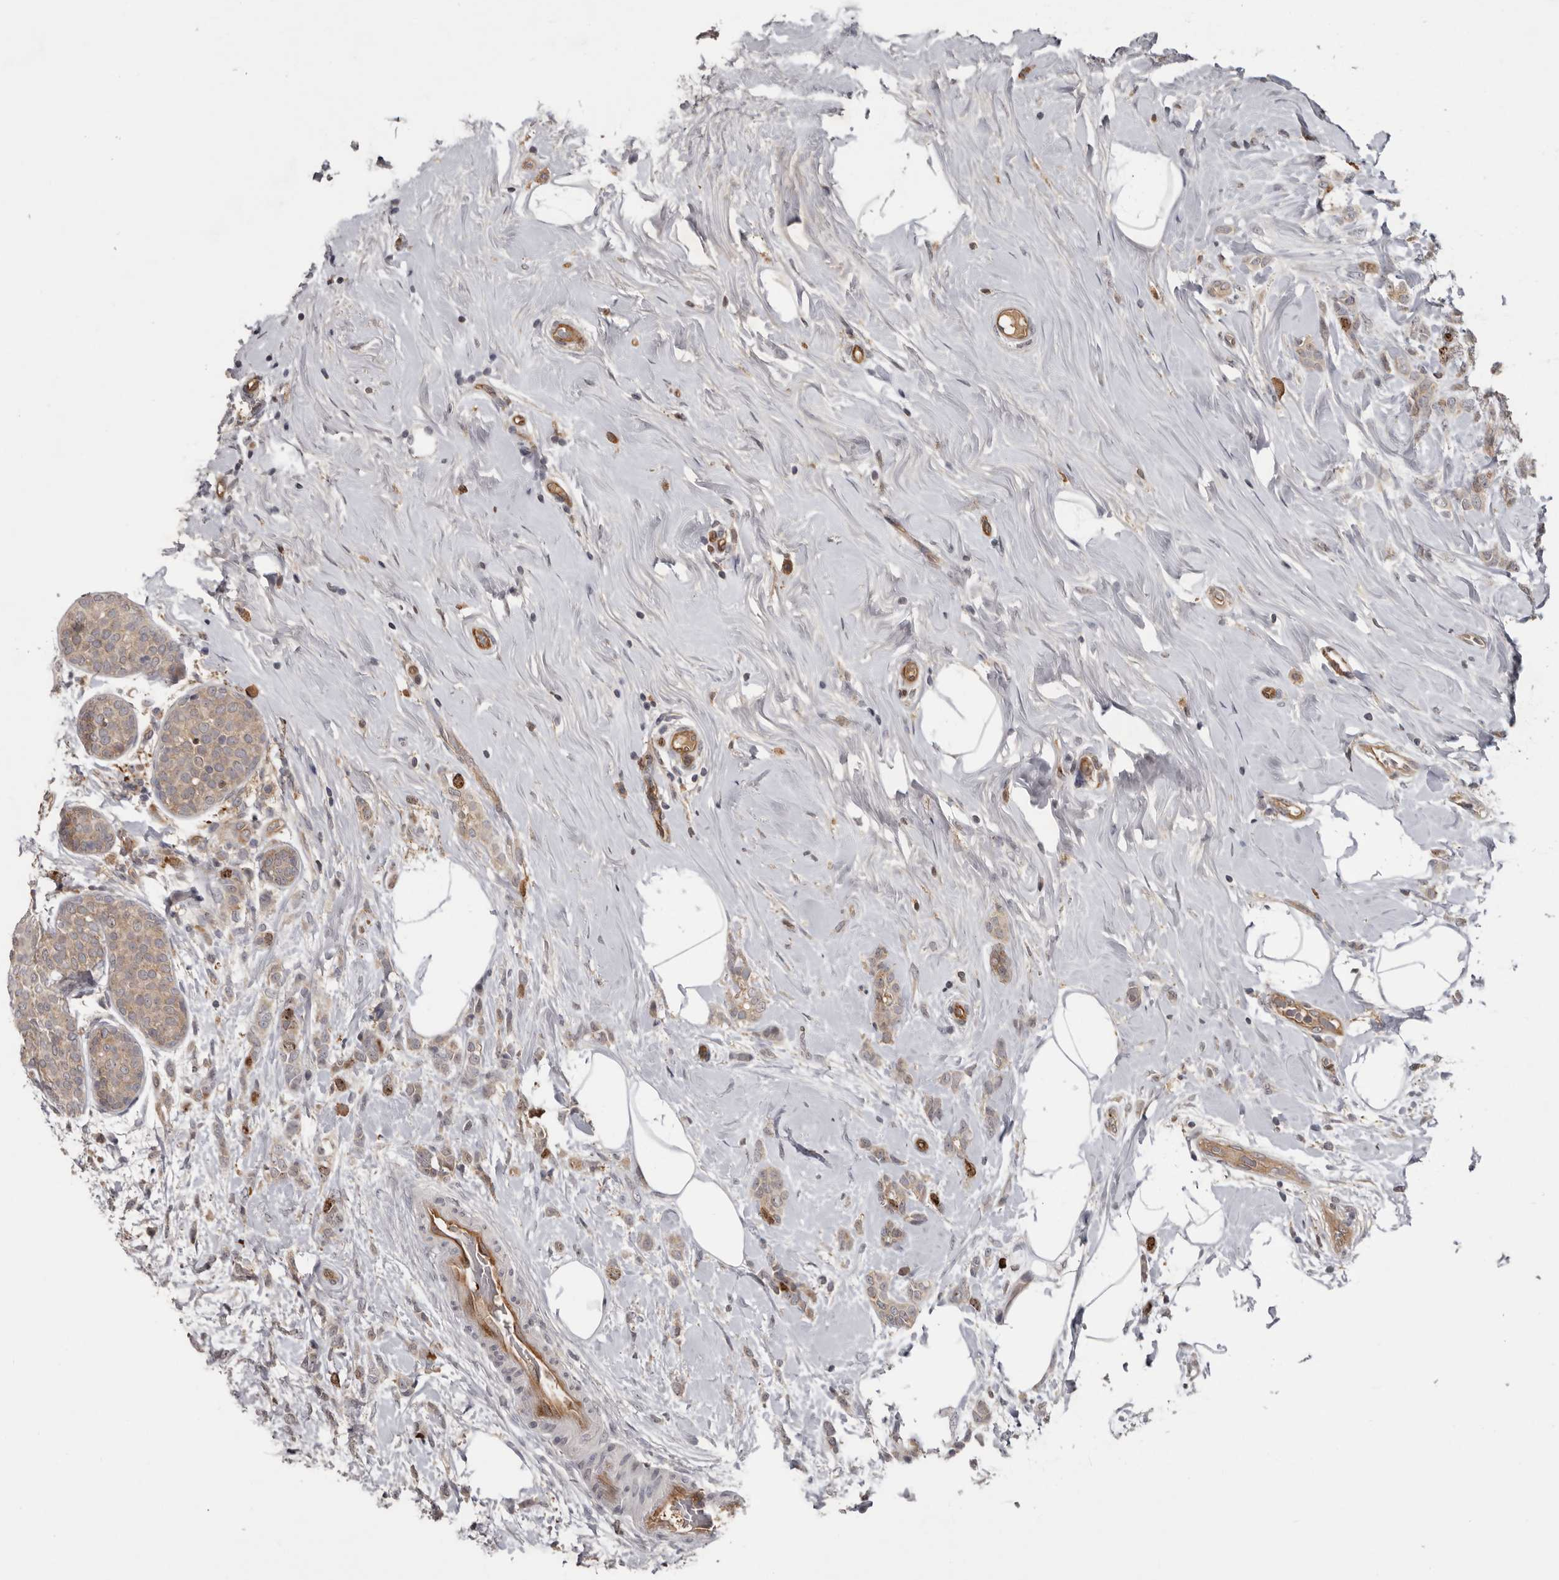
{"staining": {"intensity": "moderate", "quantity": "<25%", "location": "nuclear"}, "tissue": "breast cancer", "cell_type": "Tumor cells", "image_type": "cancer", "snomed": [{"axis": "morphology", "description": "Lobular carcinoma, in situ"}, {"axis": "morphology", "description": "Lobular carcinoma"}, {"axis": "topography", "description": "Breast"}], "caption": "High-magnification brightfield microscopy of lobular carcinoma in situ (breast) stained with DAB (brown) and counterstained with hematoxylin (blue). tumor cells exhibit moderate nuclear positivity is seen in about<25% of cells.", "gene": "CDCA8", "patient": {"sex": "female", "age": 41}}